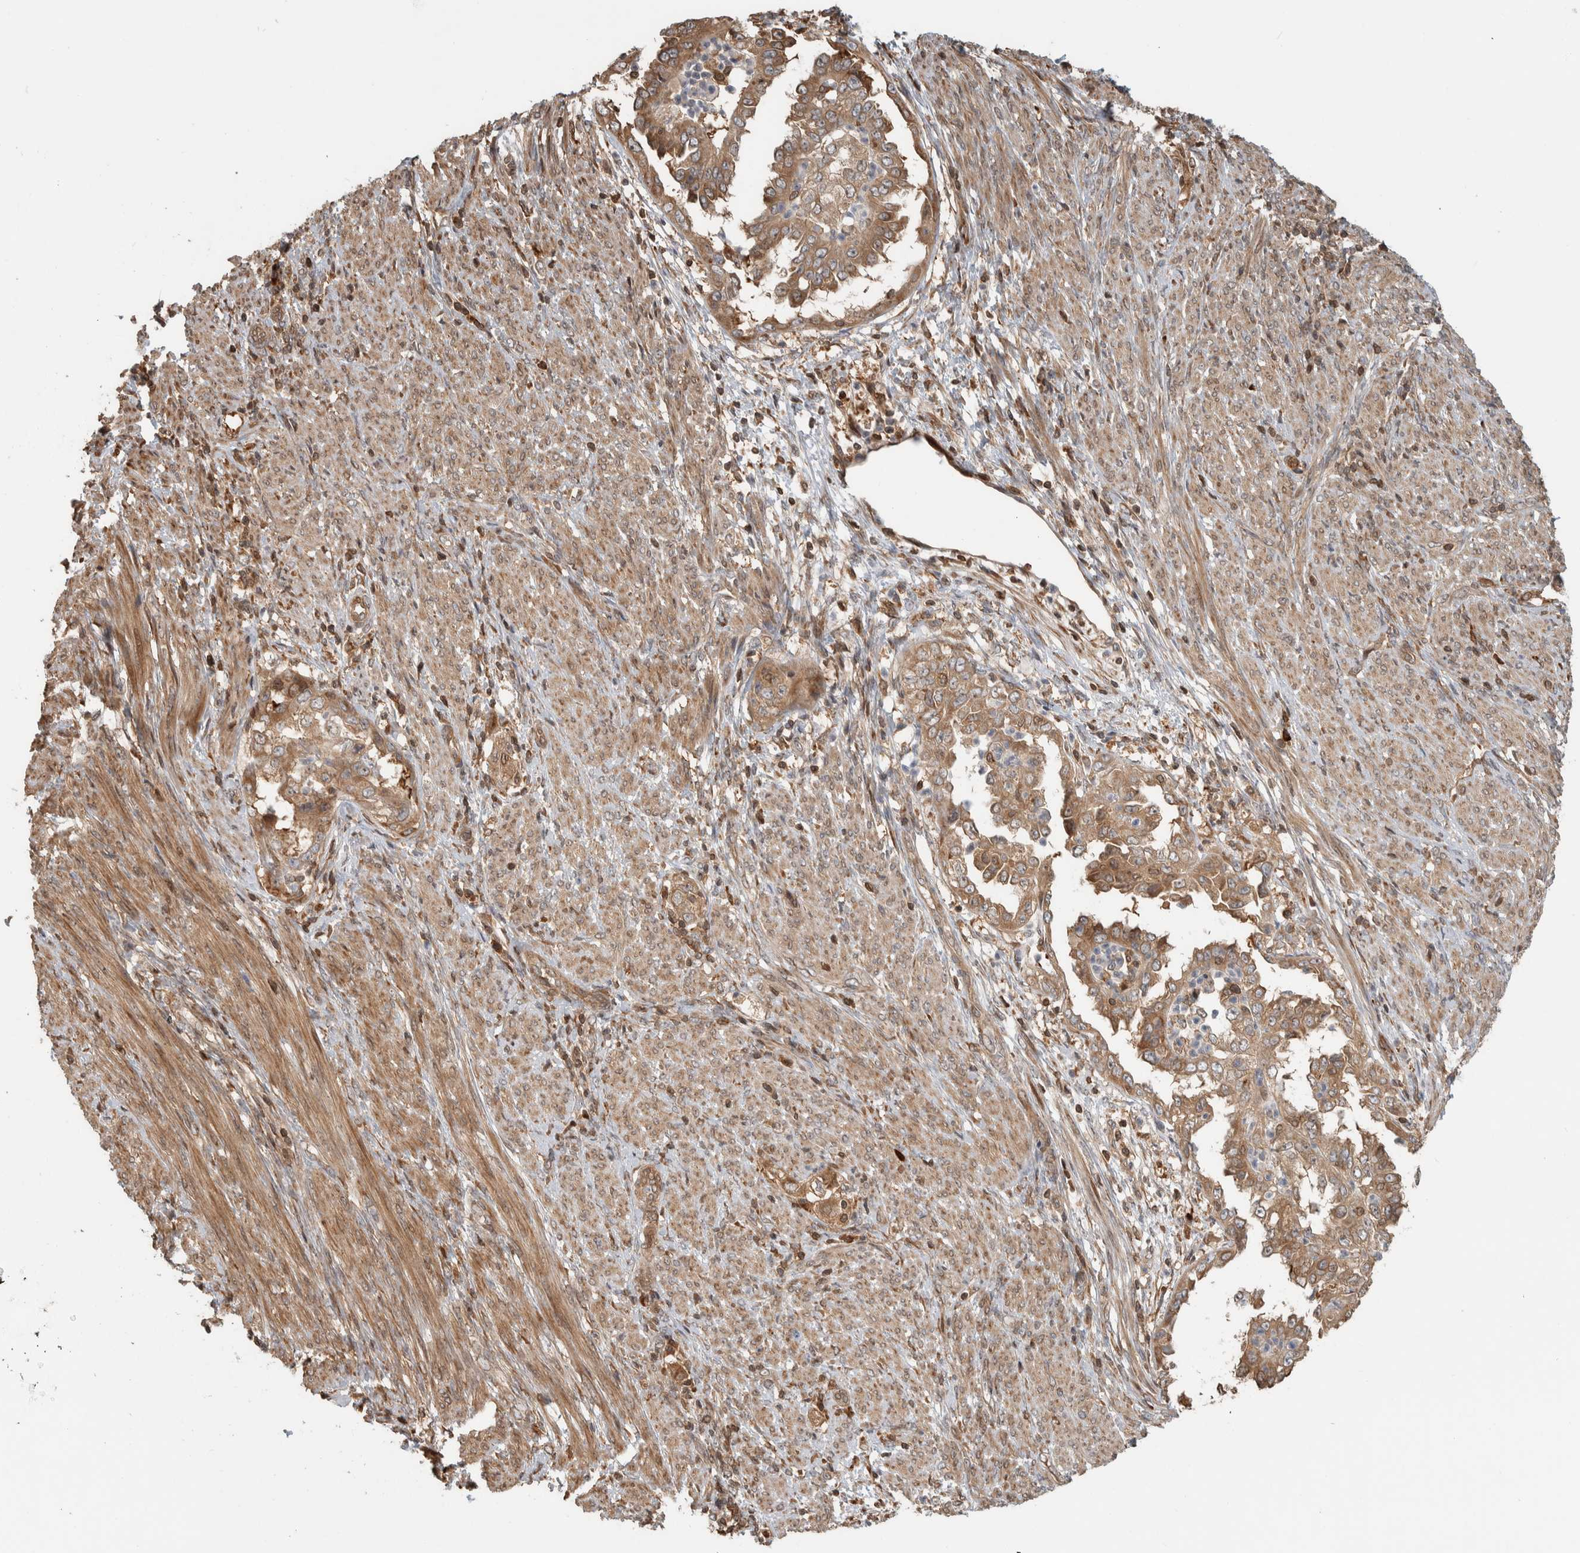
{"staining": {"intensity": "moderate", "quantity": ">75%", "location": "cytoplasmic/membranous"}, "tissue": "endometrial cancer", "cell_type": "Tumor cells", "image_type": "cancer", "snomed": [{"axis": "morphology", "description": "Adenocarcinoma, NOS"}, {"axis": "topography", "description": "Endometrium"}], "caption": "Protein expression analysis of endometrial cancer shows moderate cytoplasmic/membranous positivity in approximately >75% of tumor cells.", "gene": "CNTROB", "patient": {"sex": "female", "age": 85}}